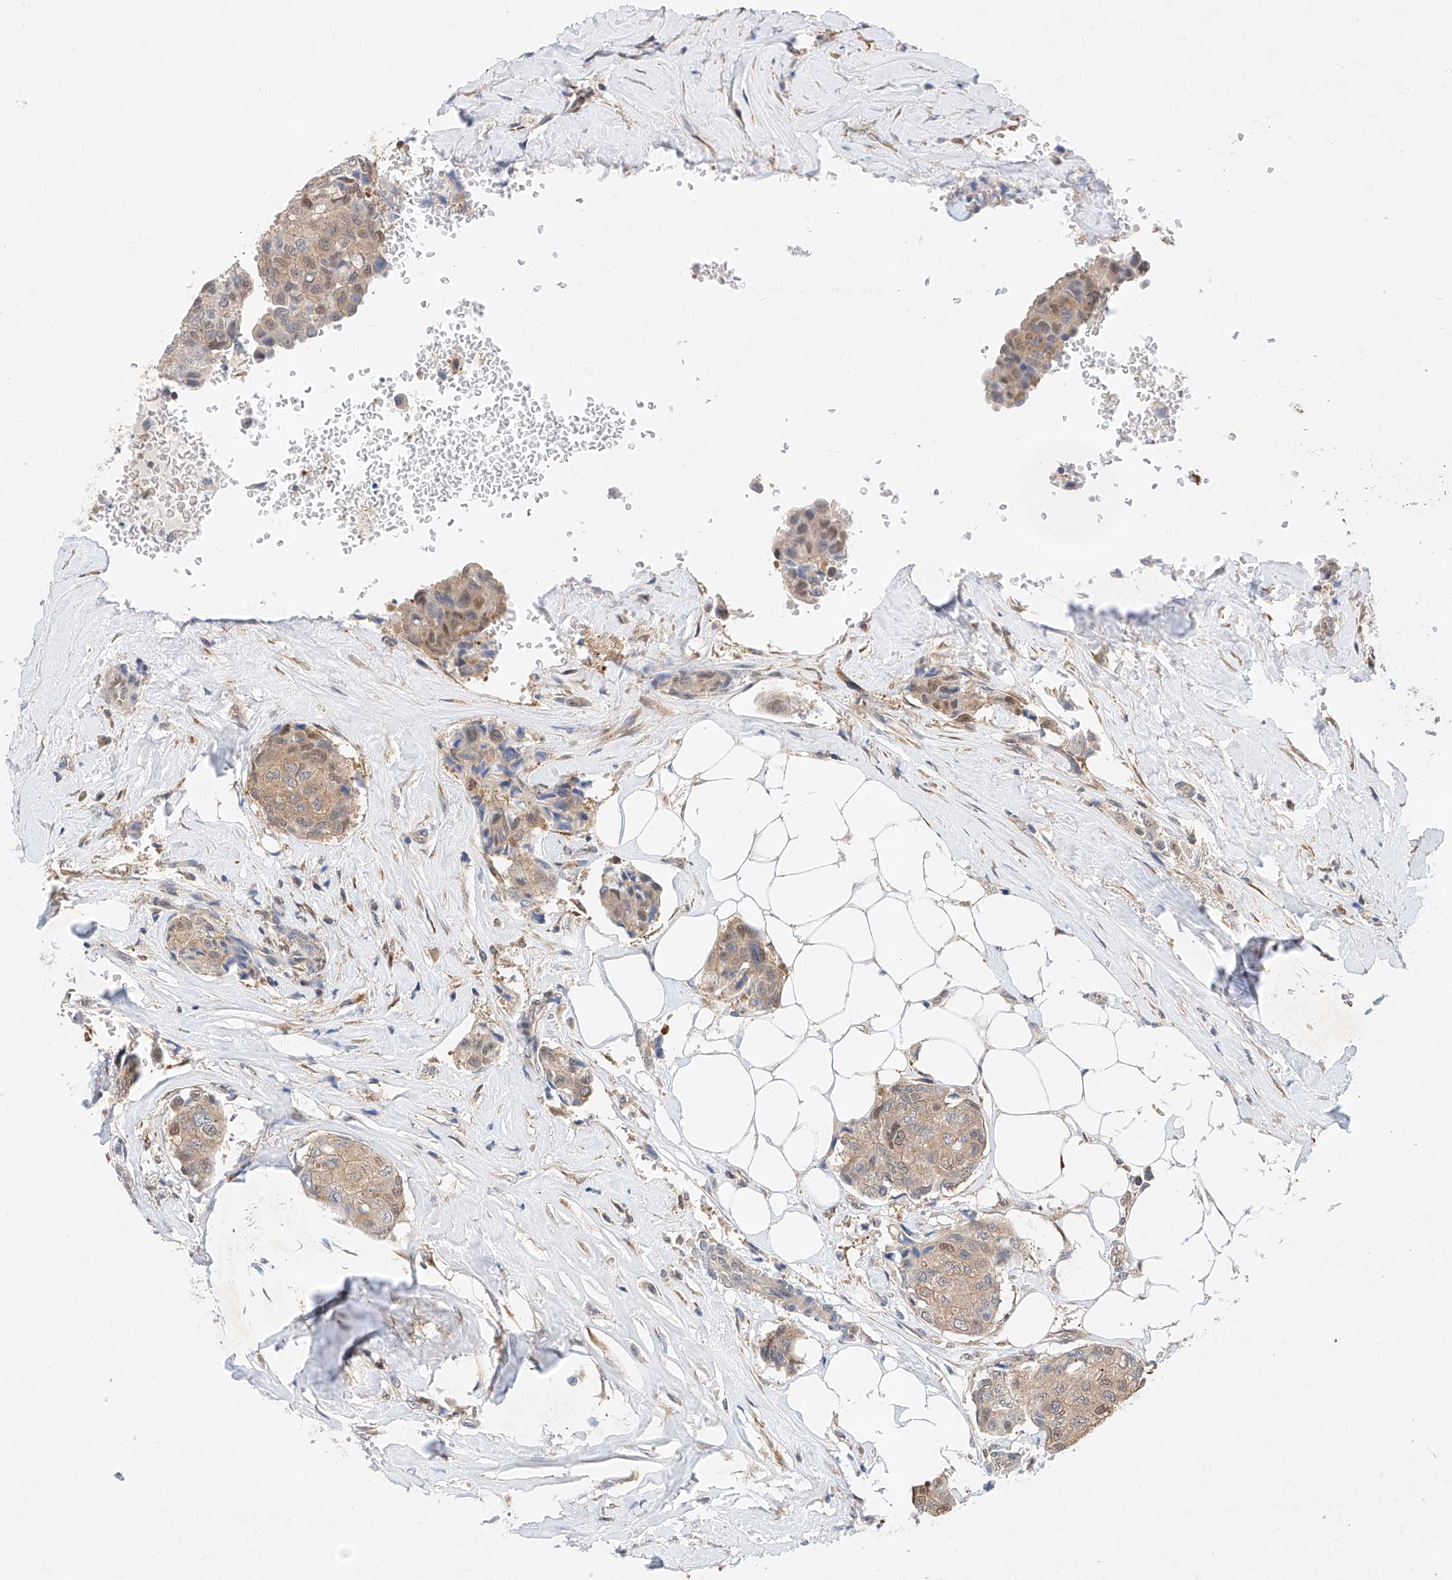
{"staining": {"intensity": "weak", "quantity": ">75%", "location": "cytoplasmic/membranous,nuclear"}, "tissue": "breast cancer", "cell_type": "Tumor cells", "image_type": "cancer", "snomed": [{"axis": "morphology", "description": "Duct carcinoma"}, {"axis": "topography", "description": "Breast"}], "caption": "This histopathology image shows immunohistochemistry staining of breast cancer (intraductal carcinoma), with low weak cytoplasmic/membranous and nuclear staining in approximately >75% of tumor cells.", "gene": "ZSCAN4", "patient": {"sex": "female", "age": 80}}